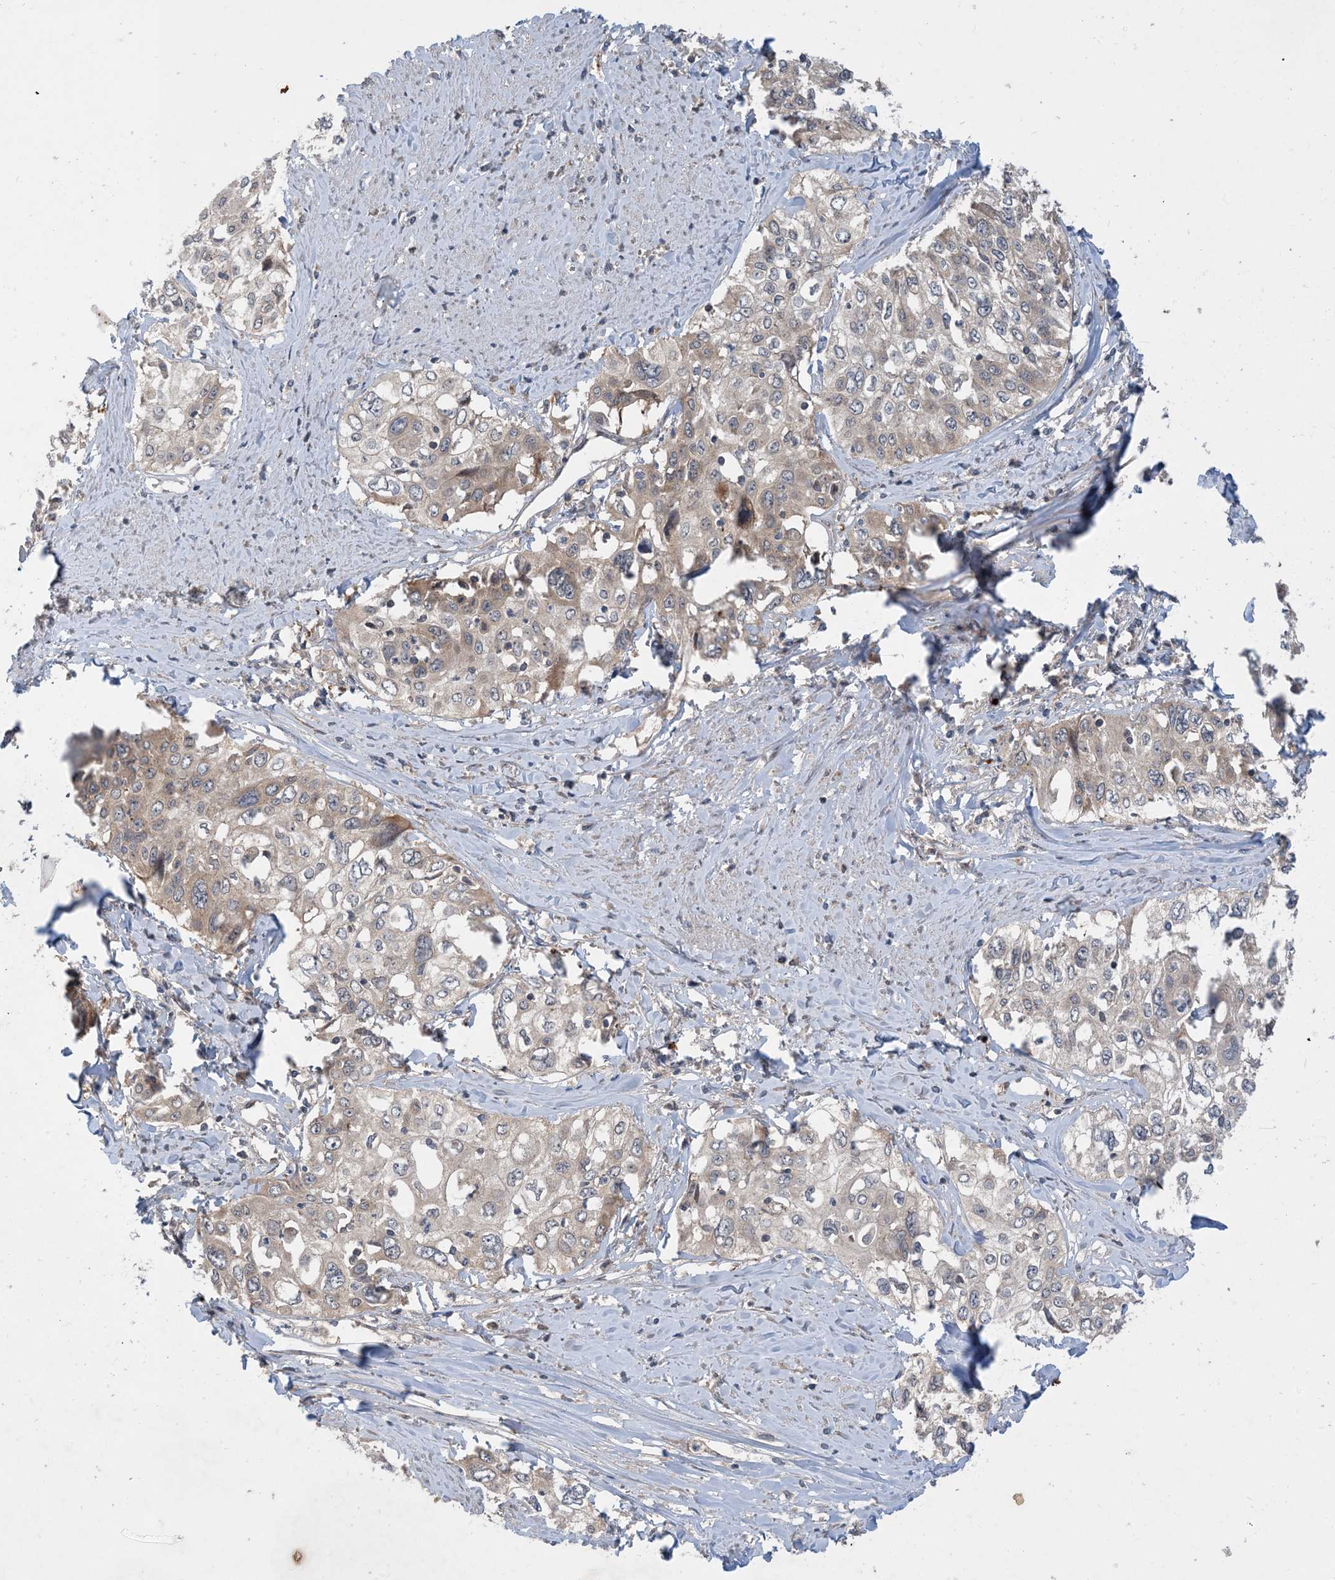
{"staining": {"intensity": "weak", "quantity": "<25%", "location": "cytoplasmic/membranous"}, "tissue": "cervical cancer", "cell_type": "Tumor cells", "image_type": "cancer", "snomed": [{"axis": "morphology", "description": "Squamous cell carcinoma, NOS"}, {"axis": "topography", "description": "Cervix"}], "caption": "Immunohistochemical staining of cervical cancer demonstrates no significant positivity in tumor cells.", "gene": "TINAG", "patient": {"sex": "female", "age": 31}}